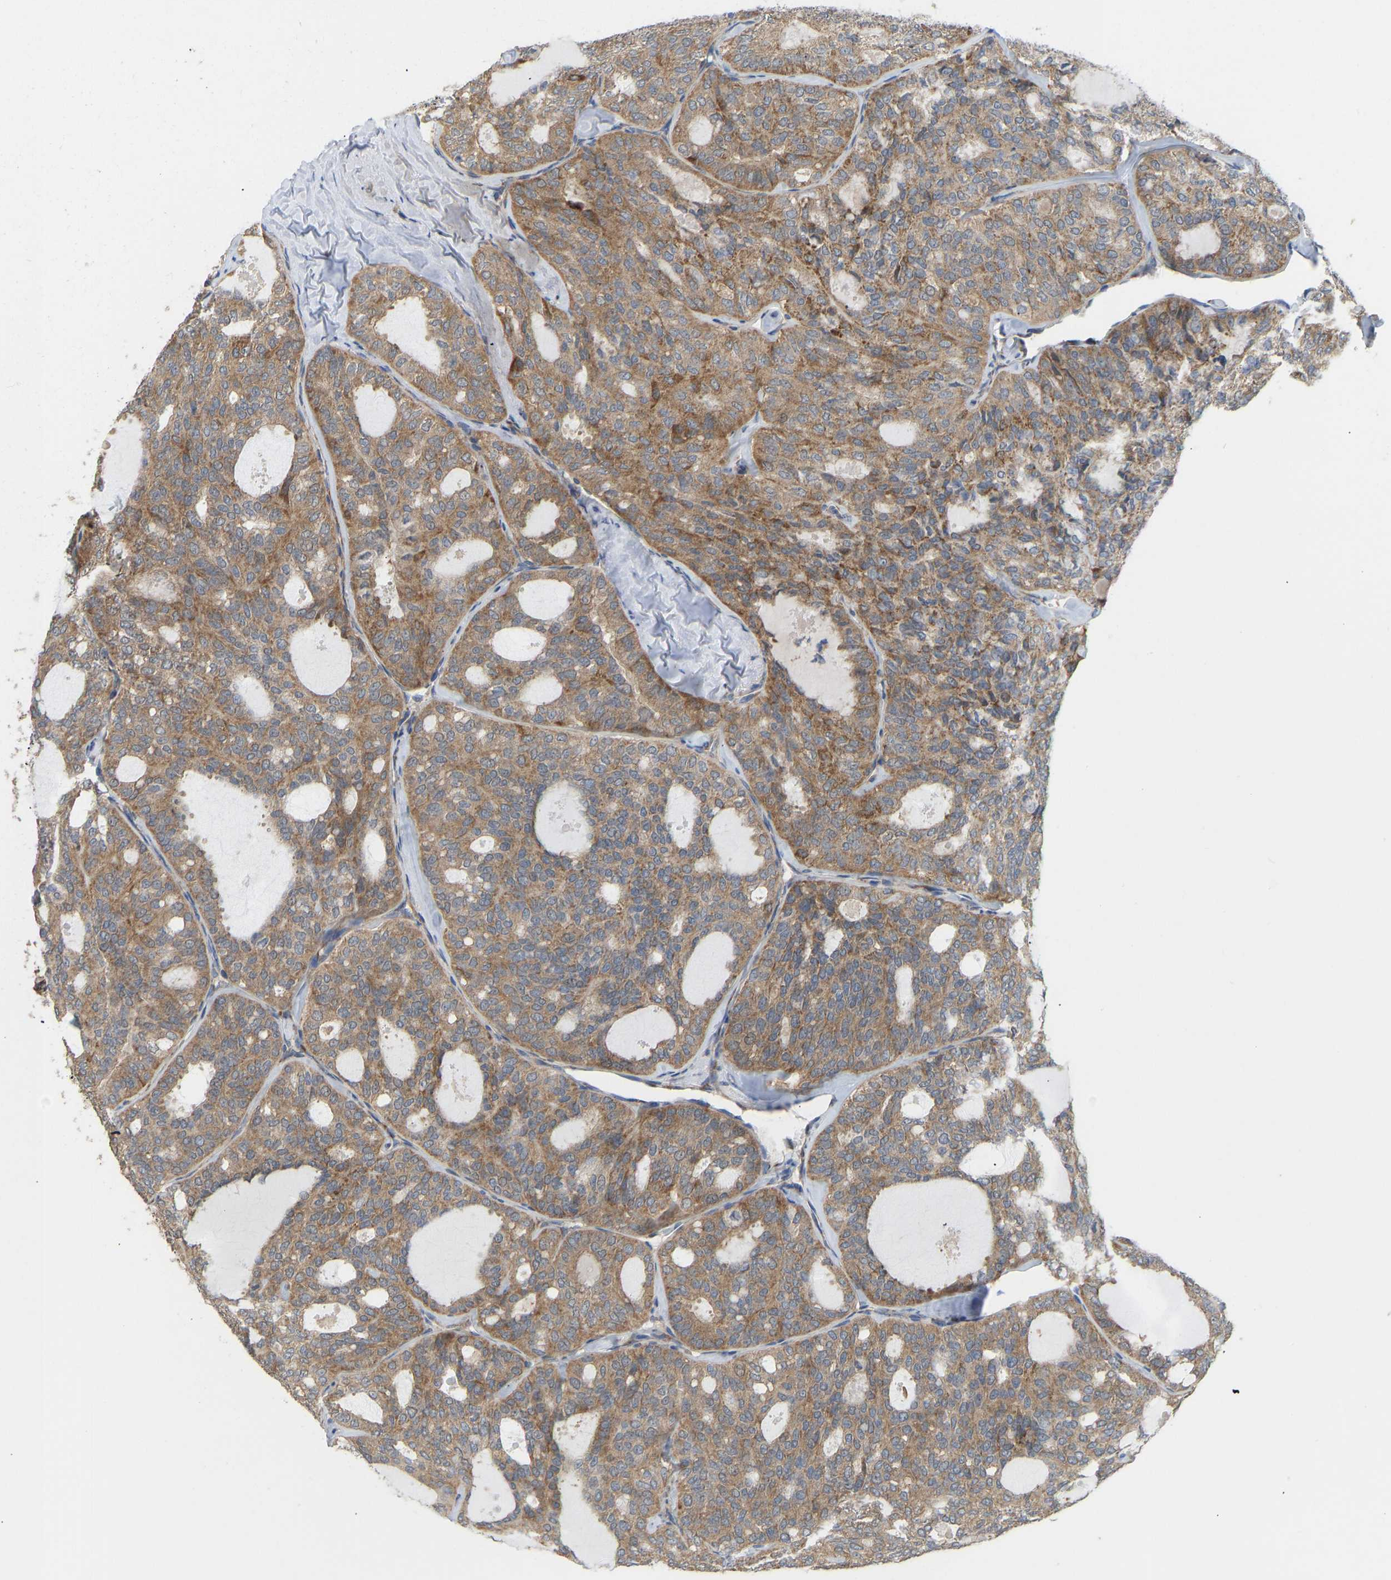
{"staining": {"intensity": "moderate", "quantity": ">75%", "location": "cytoplasmic/membranous"}, "tissue": "thyroid cancer", "cell_type": "Tumor cells", "image_type": "cancer", "snomed": [{"axis": "morphology", "description": "Follicular adenoma carcinoma, NOS"}, {"axis": "topography", "description": "Thyroid gland"}], "caption": "Approximately >75% of tumor cells in follicular adenoma carcinoma (thyroid) show moderate cytoplasmic/membranous protein expression as visualized by brown immunohistochemical staining.", "gene": "HACD2", "patient": {"sex": "male", "age": 75}}